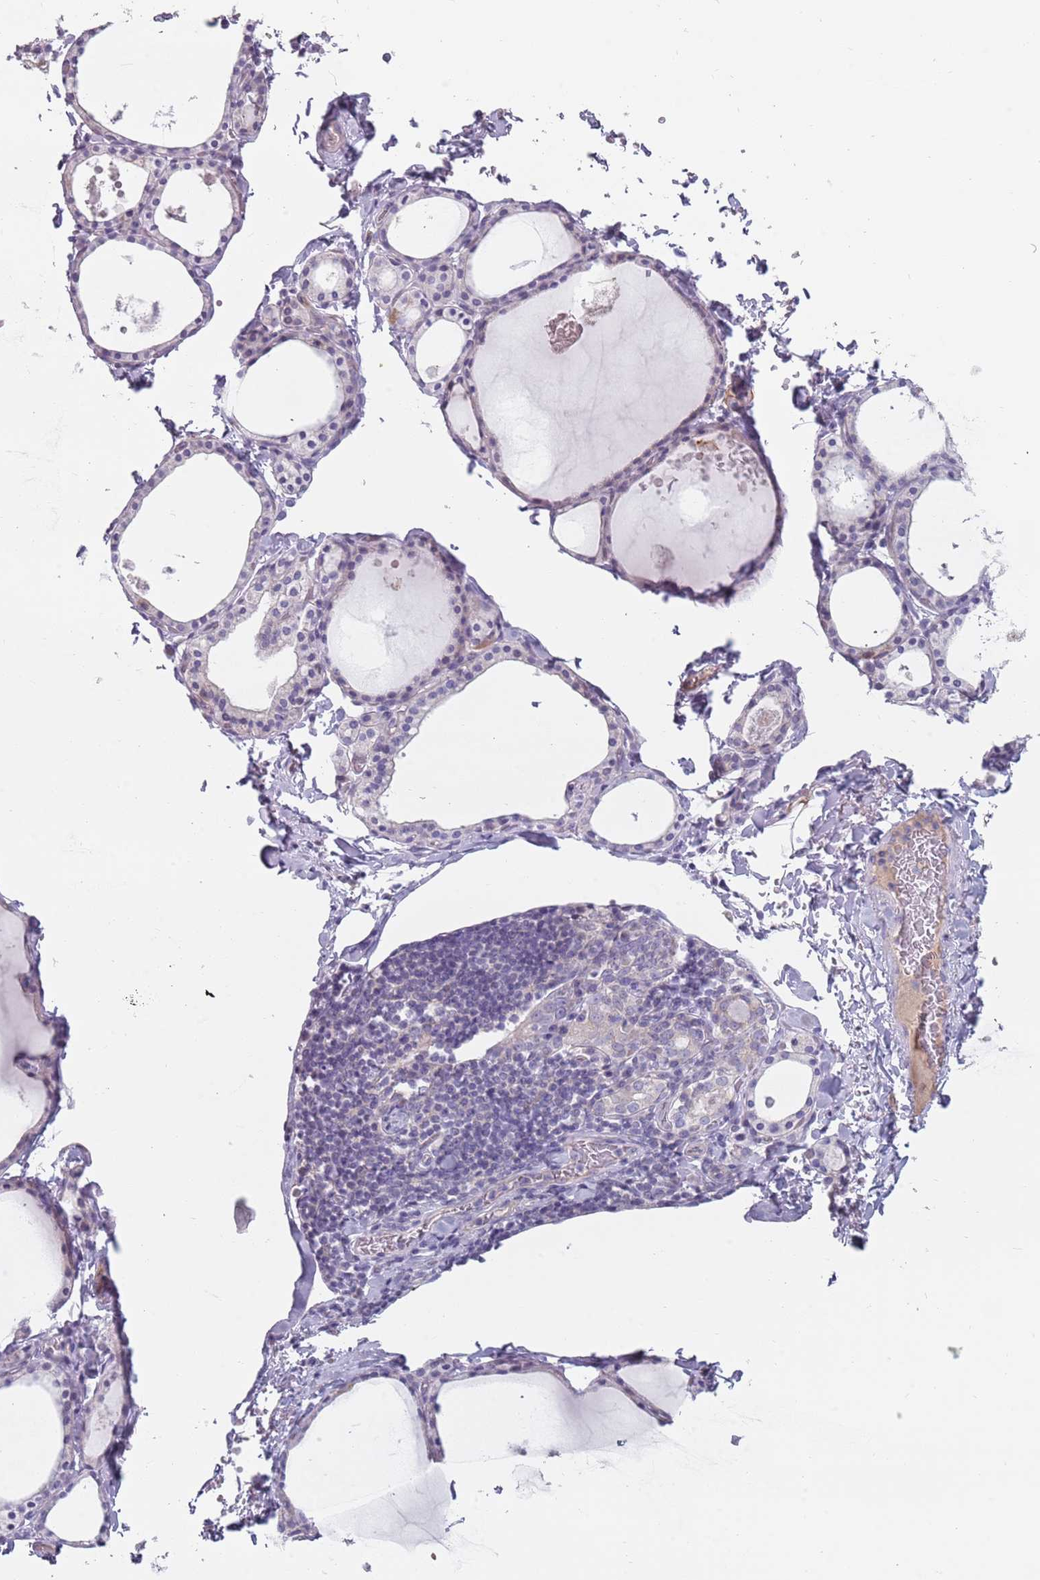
{"staining": {"intensity": "negative", "quantity": "none", "location": "none"}, "tissue": "thyroid gland", "cell_type": "Glandular cells", "image_type": "normal", "snomed": [{"axis": "morphology", "description": "Normal tissue, NOS"}, {"axis": "topography", "description": "Thyroid gland"}], "caption": "Immunohistochemistry photomicrograph of unremarkable thyroid gland stained for a protein (brown), which shows no staining in glandular cells.", "gene": "DDX4", "patient": {"sex": "male", "age": 56}}